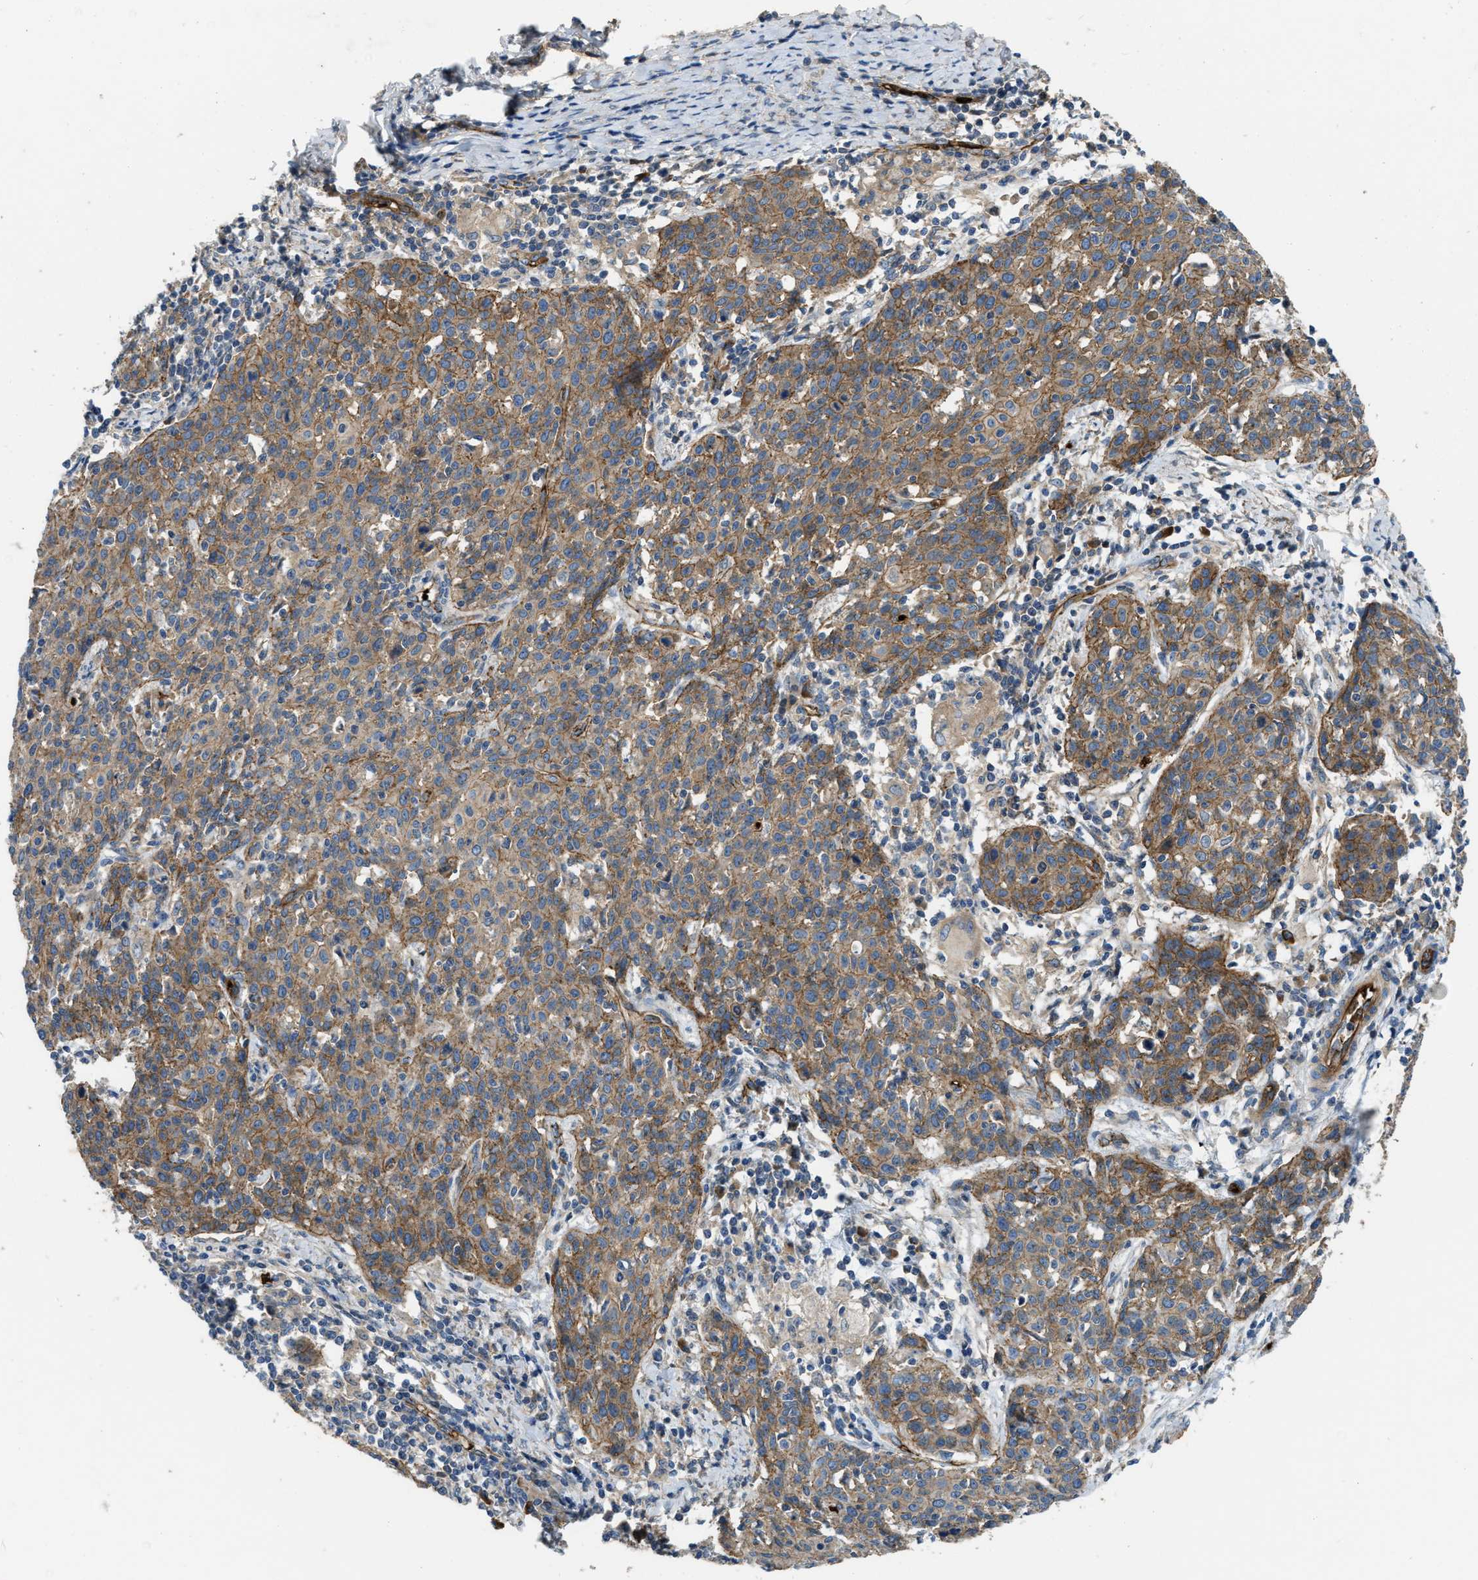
{"staining": {"intensity": "moderate", "quantity": "25%-75%", "location": "cytoplasmic/membranous"}, "tissue": "cervical cancer", "cell_type": "Tumor cells", "image_type": "cancer", "snomed": [{"axis": "morphology", "description": "Squamous cell carcinoma, NOS"}, {"axis": "topography", "description": "Cervix"}], "caption": "The histopathology image exhibits staining of cervical squamous cell carcinoma, revealing moderate cytoplasmic/membranous protein staining (brown color) within tumor cells. The protein of interest is stained brown, and the nuclei are stained in blue (DAB IHC with brightfield microscopy, high magnification).", "gene": "ERC1", "patient": {"sex": "female", "age": 38}}